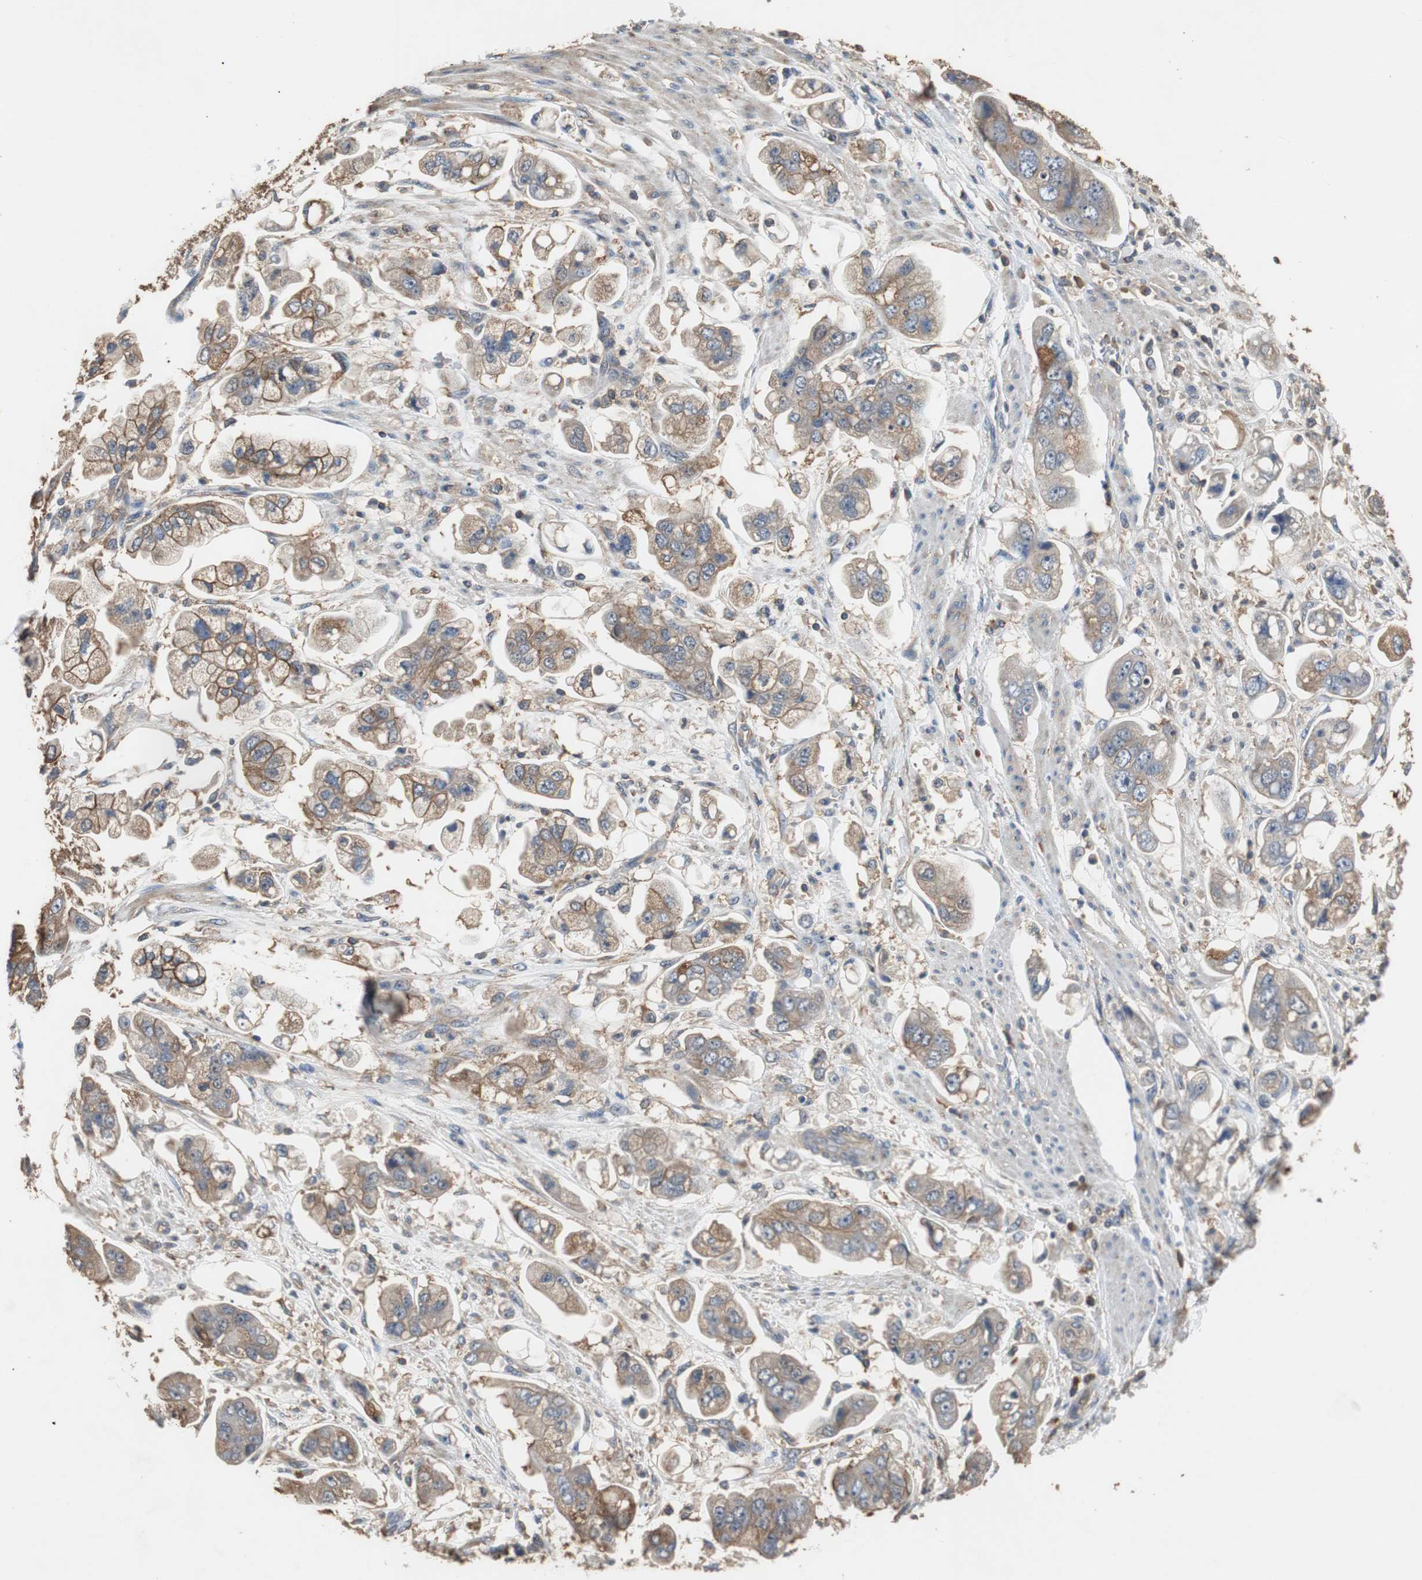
{"staining": {"intensity": "weak", "quantity": "25%-75%", "location": "cytoplasmic/membranous"}, "tissue": "stomach cancer", "cell_type": "Tumor cells", "image_type": "cancer", "snomed": [{"axis": "morphology", "description": "Adenocarcinoma, NOS"}, {"axis": "topography", "description": "Stomach"}], "caption": "An image of human stomach adenocarcinoma stained for a protein exhibits weak cytoplasmic/membranous brown staining in tumor cells. Nuclei are stained in blue.", "gene": "TNFRSF14", "patient": {"sex": "male", "age": 62}}